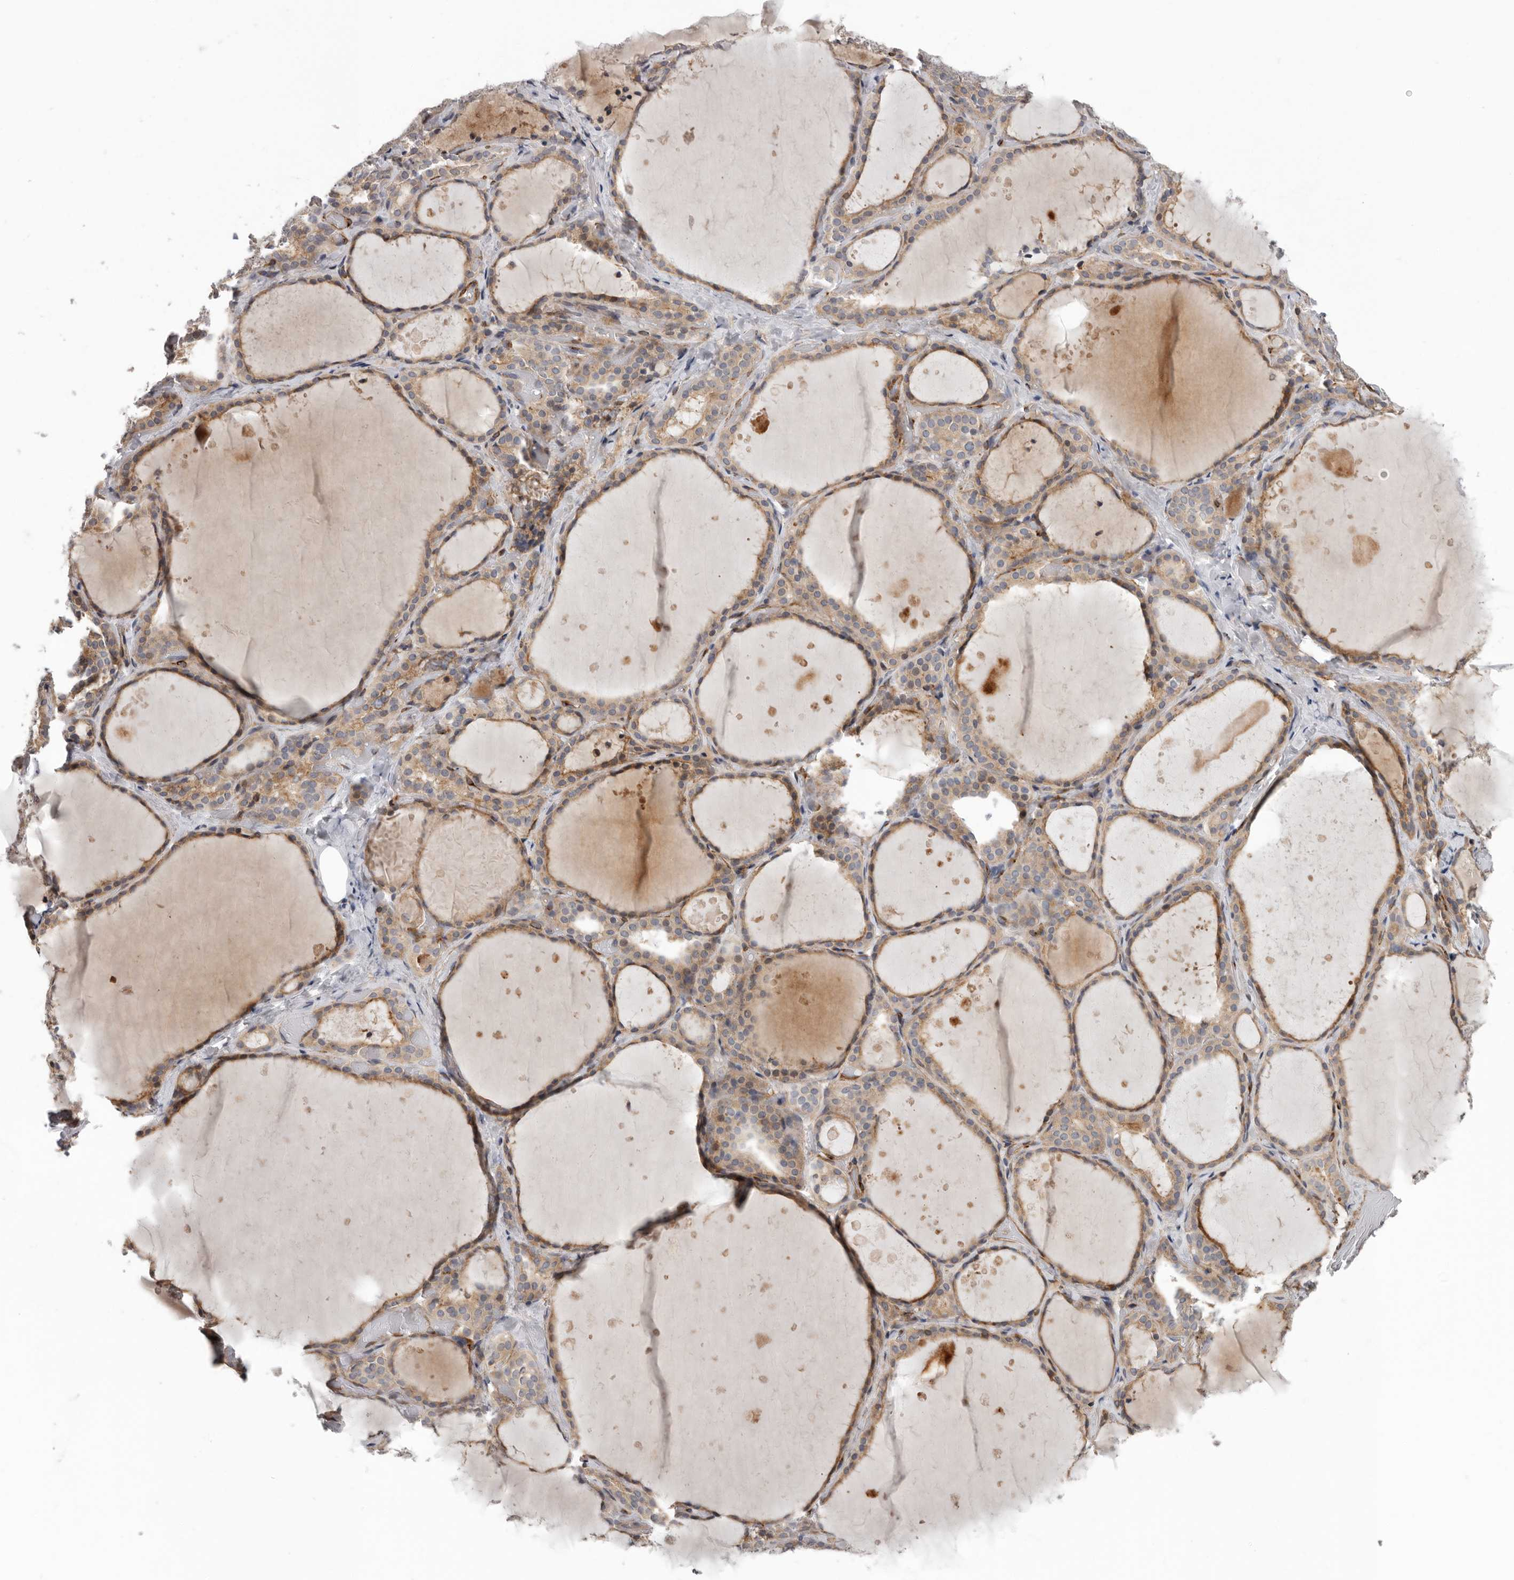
{"staining": {"intensity": "moderate", "quantity": ">75%", "location": "cytoplasmic/membranous"}, "tissue": "thyroid gland", "cell_type": "Glandular cells", "image_type": "normal", "snomed": [{"axis": "morphology", "description": "Normal tissue, NOS"}, {"axis": "topography", "description": "Thyroid gland"}], "caption": "About >75% of glandular cells in unremarkable thyroid gland reveal moderate cytoplasmic/membranous protein staining as visualized by brown immunohistochemical staining.", "gene": "ATXN3L", "patient": {"sex": "female", "age": 44}}